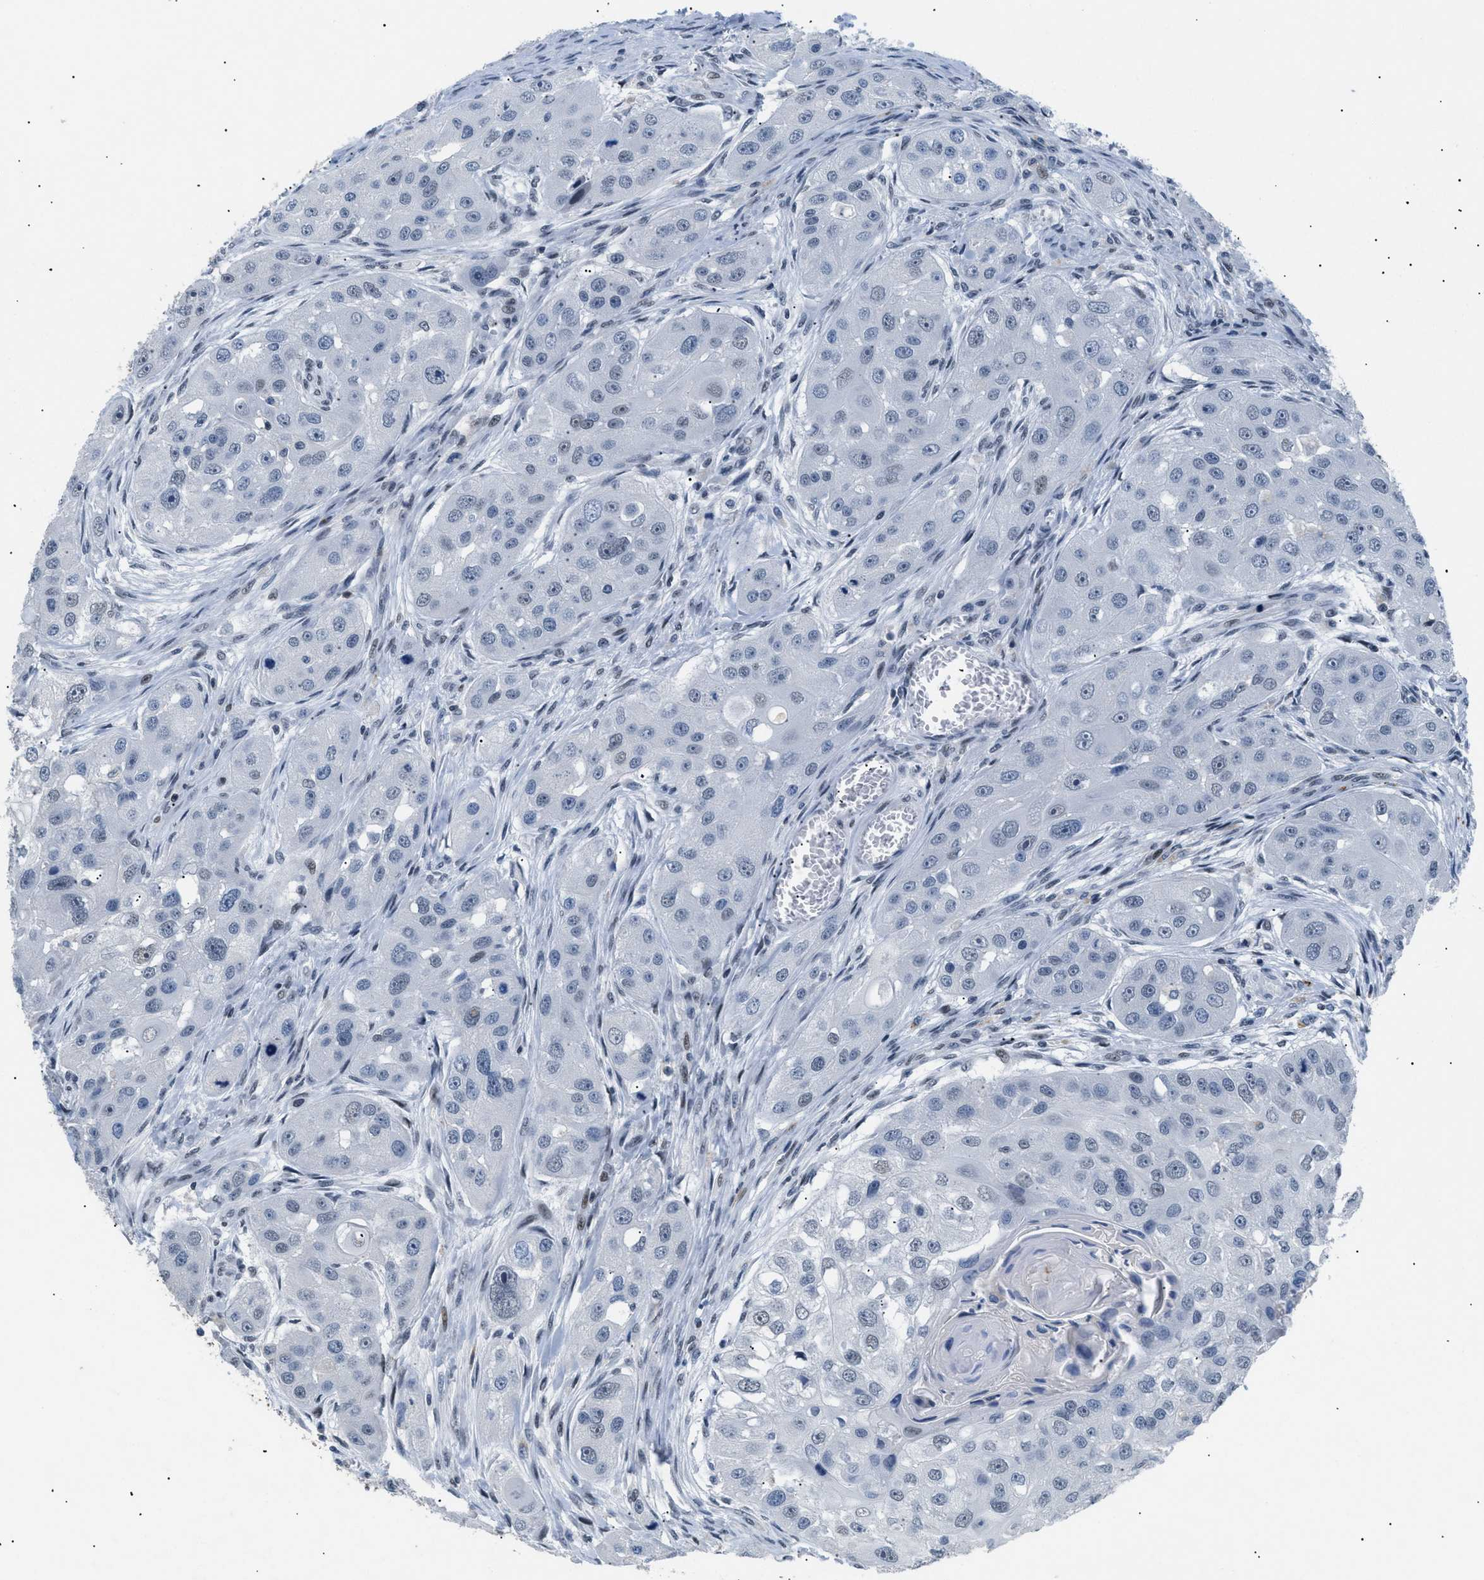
{"staining": {"intensity": "negative", "quantity": "none", "location": "none"}, "tissue": "head and neck cancer", "cell_type": "Tumor cells", "image_type": "cancer", "snomed": [{"axis": "morphology", "description": "Normal tissue, NOS"}, {"axis": "morphology", "description": "Squamous cell carcinoma, NOS"}, {"axis": "topography", "description": "Skeletal muscle"}, {"axis": "topography", "description": "Head-Neck"}], "caption": "Immunohistochemistry (IHC) image of neoplastic tissue: head and neck cancer stained with DAB shows no significant protein positivity in tumor cells.", "gene": "KCNC3", "patient": {"sex": "male", "age": 51}}